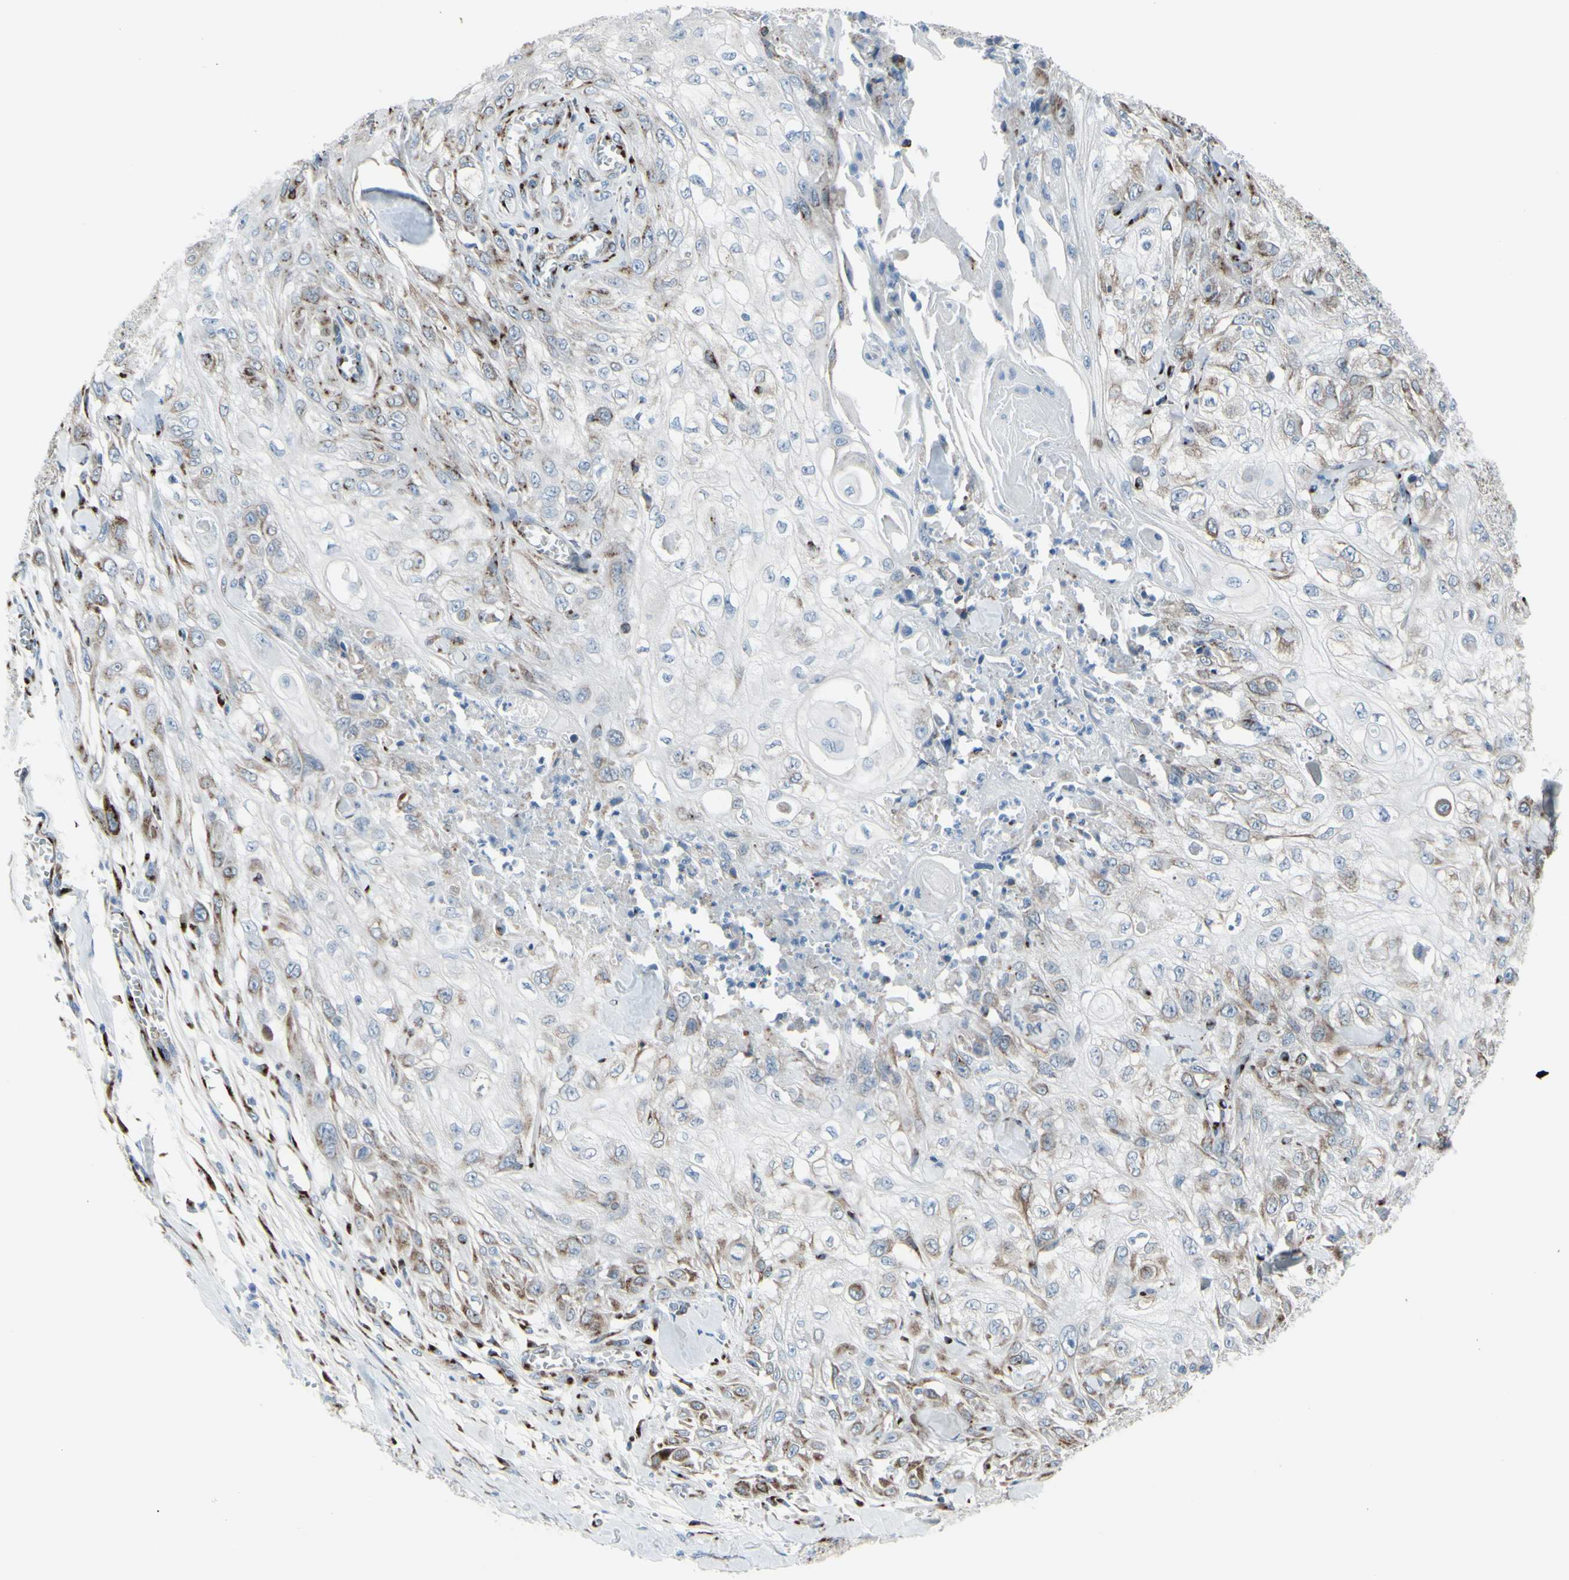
{"staining": {"intensity": "moderate", "quantity": "25%-75%", "location": "cytoplasmic/membranous"}, "tissue": "skin cancer", "cell_type": "Tumor cells", "image_type": "cancer", "snomed": [{"axis": "morphology", "description": "Squamous cell carcinoma, NOS"}, {"axis": "morphology", "description": "Squamous cell carcinoma, metastatic, NOS"}, {"axis": "topography", "description": "Skin"}, {"axis": "topography", "description": "Lymph node"}], "caption": "The immunohistochemical stain labels moderate cytoplasmic/membranous expression in tumor cells of skin cancer (squamous cell carcinoma) tissue. Using DAB (3,3'-diaminobenzidine) (brown) and hematoxylin (blue) stains, captured at high magnification using brightfield microscopy.", "gene": "GLG1", "patient": {"sex": "male", "age": 75}}